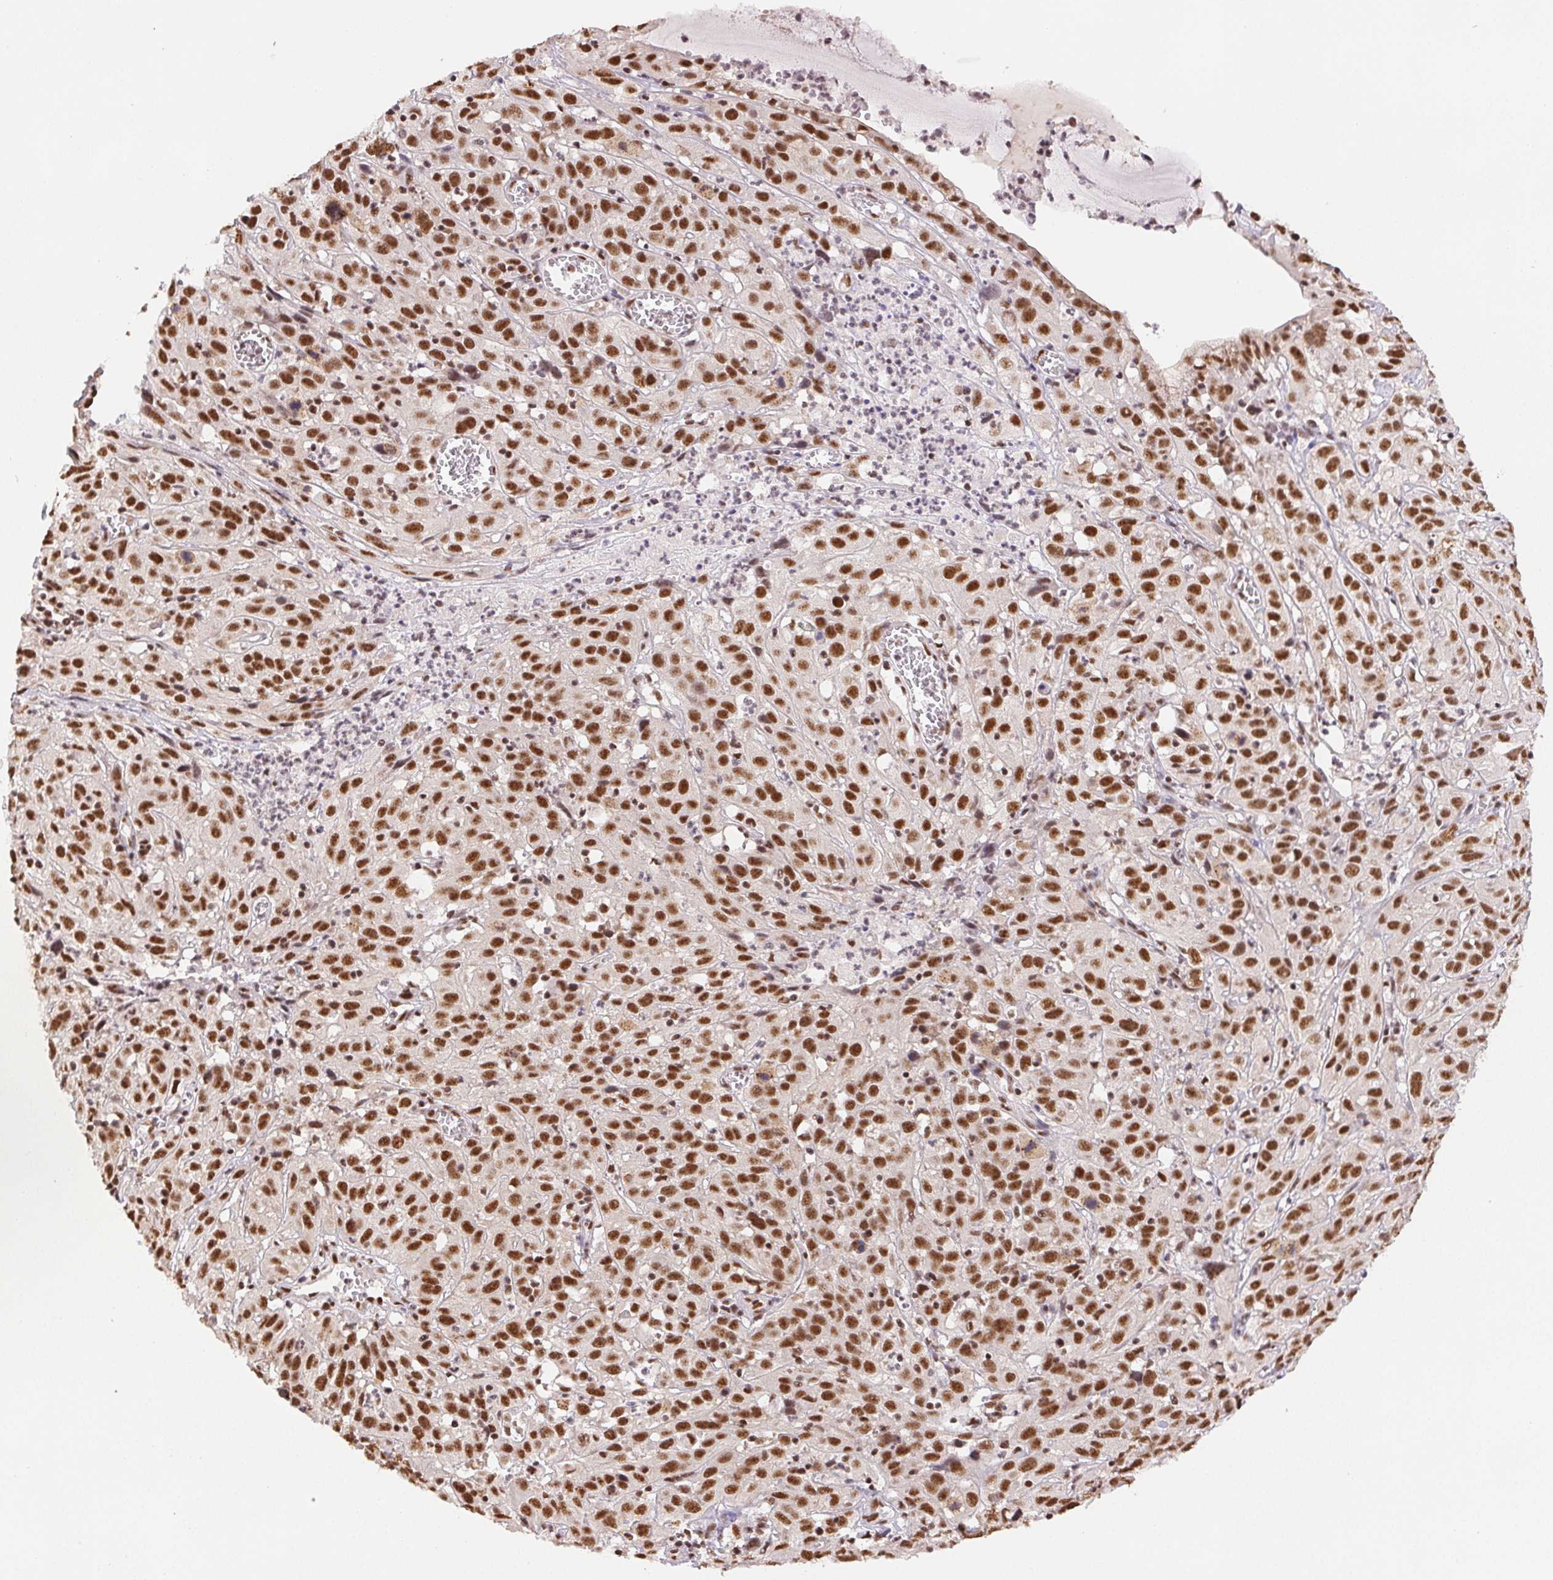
{"staining": {"intensity": "strong", "quantity": ">75%", "location": "nuclear"}, "tissue": "cervical cancer", "cell_type": "Tumor cells", "image_type": "cancer", "snomed": [{"axis": "morphology", "description": "Squamous cell carcinoma, NOS"}, {"axis": "topography", "description": "Cervix"}], "caption": "Squamous cell carcinoma (cervical) tissue shows strong nuclear positivity in about >75% of tumor cells Using DAB (brown) and hematoxylin (blue) stains, captured at high magnification using brightfield microscopy.", "gene": "IK", "patient": {"sex": "female", "age": 32}}